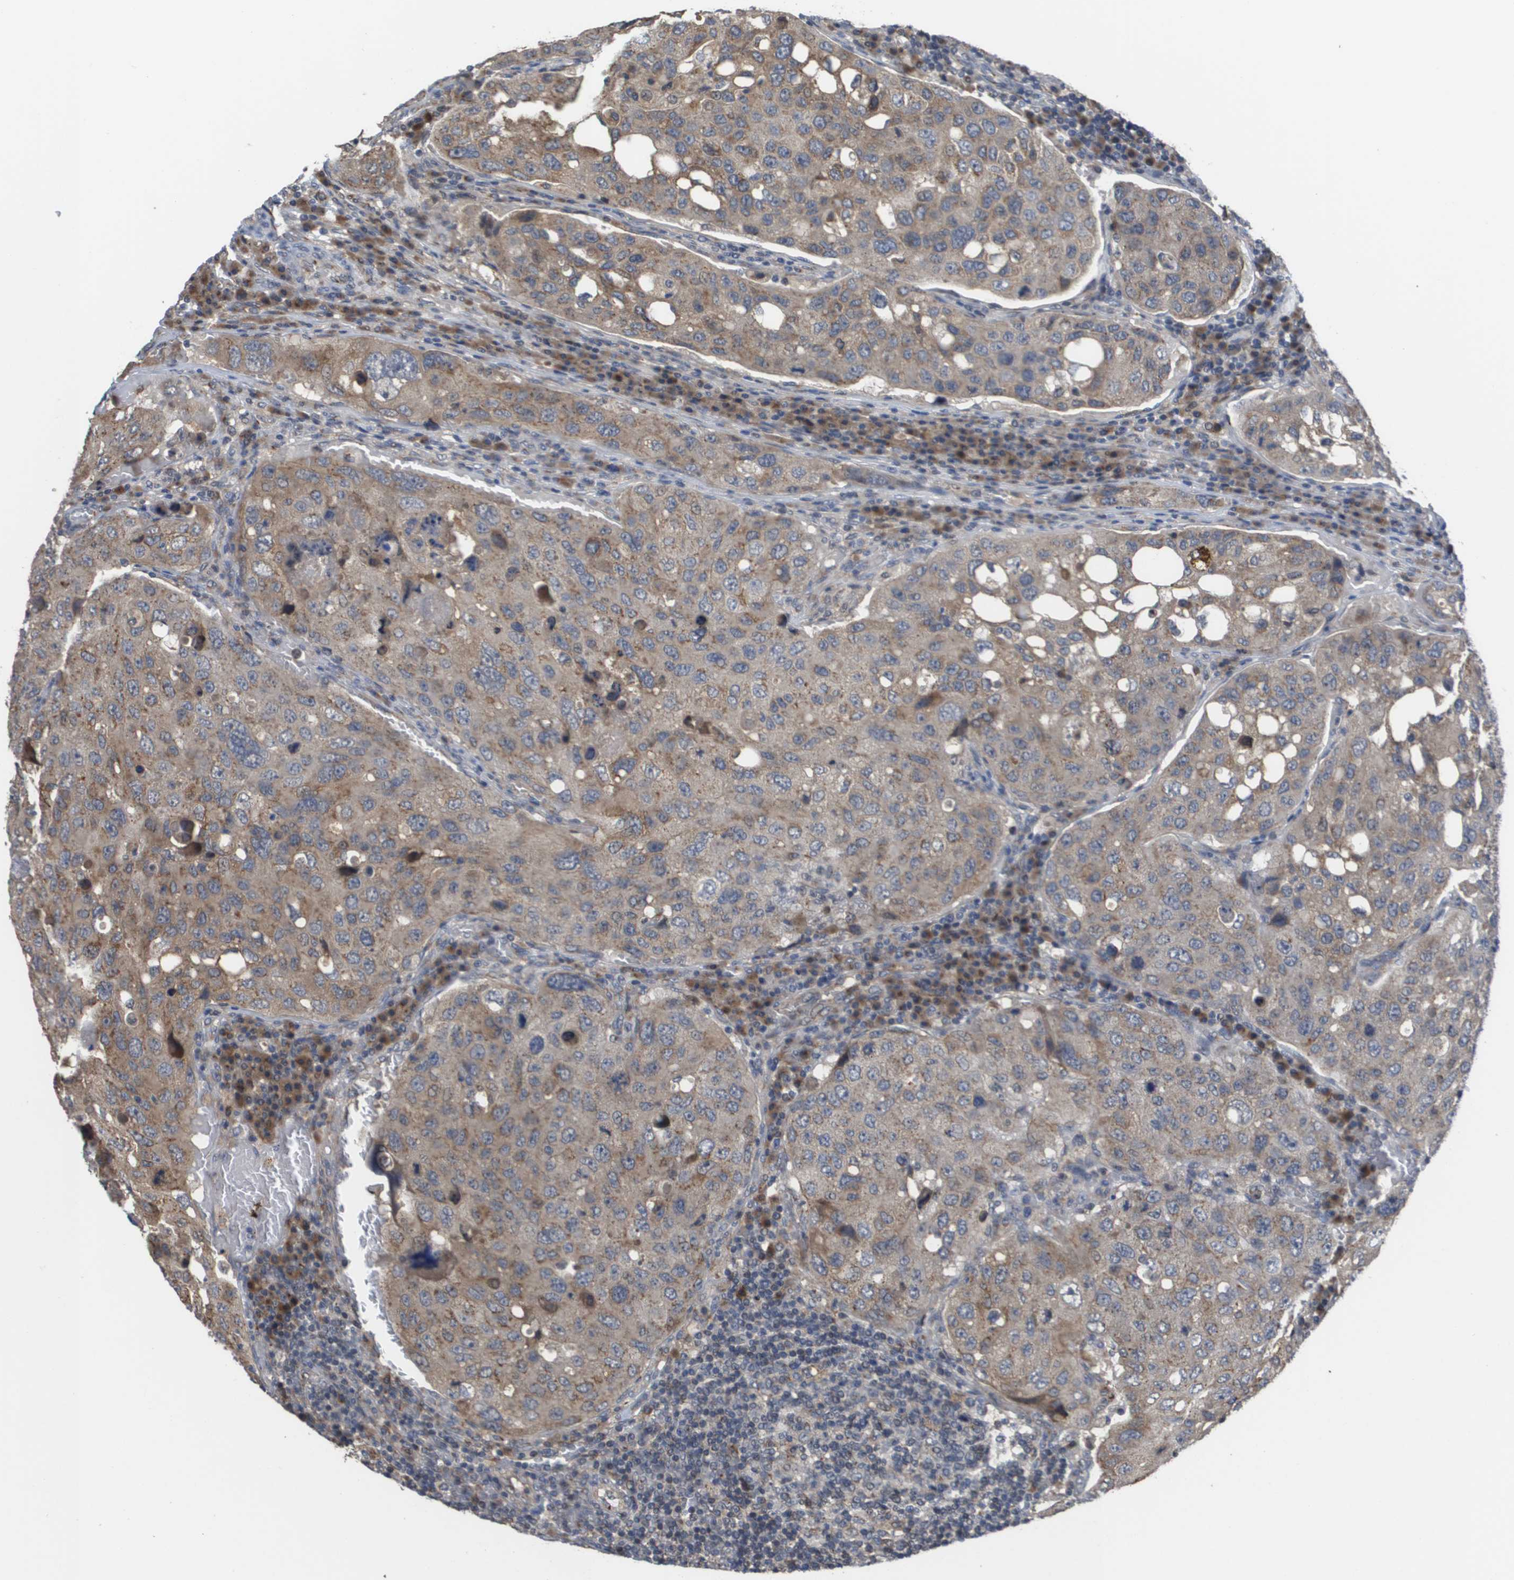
{"staining": {"intensity": "moderate", "quantity": ">75%", "location": "cytoplasmic/membranous"}, "tissue": "urothelial cancer", "cell_type": "Tumor cells", "image_type": "cancer", "snomed": [{"axis": "morphology", "description": "Urothelial carcinoma, High grade"}, {"axis": "topography", "description": "Lymph node"}, {"axis": "topography", "description": "Urinary bladder"}], "caption": "A brown stain shows moderate cytoplasmic/membranous positivity of a protein in urothelial cancer tumor cells. Nuclei are stained in blue.", "gene": "PCK1", "patient": {"sex": "male", "age": 51}}